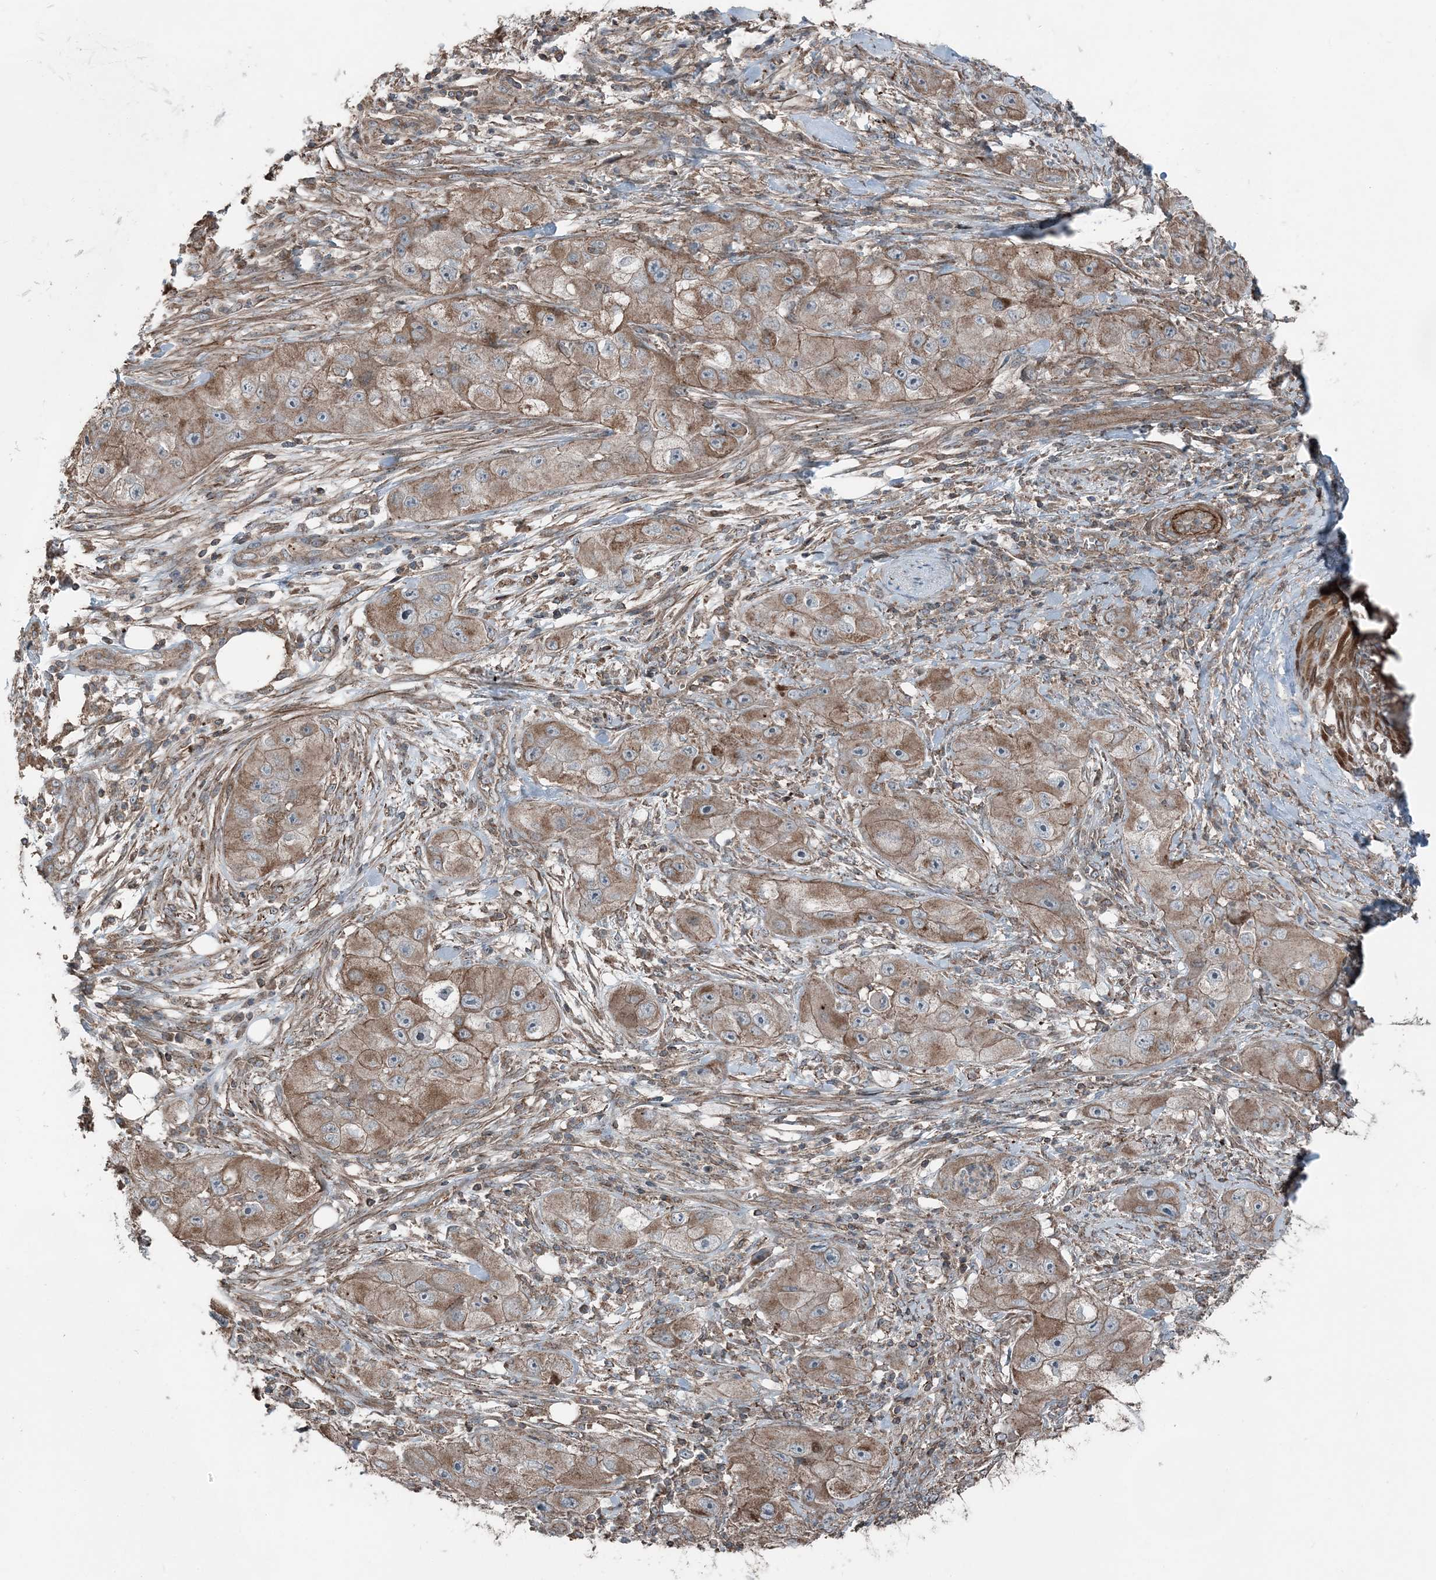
{"staining": {"intensity": "moderate", "quantity": ">75%", "location": "cytoplasmic/membranous"}, "tissue": "skin cancer", "cell_type": "Tumor cells", "image_type": "cancer", "snomed": [{"axis": "morphology", "description": "Squamous cell carcinoma, NOS"}, {"axis": "topography", "description": "Skin"}, {"axis": "topography", "description": "Subcutis"}], "caption": "Squamous cell carcinoma (skin) stained for a protein displays moderate cytoplasmic/membranous positivity in tumor cells.", "gene": "KY", "patient": {"sex": "male", "age": 73}}